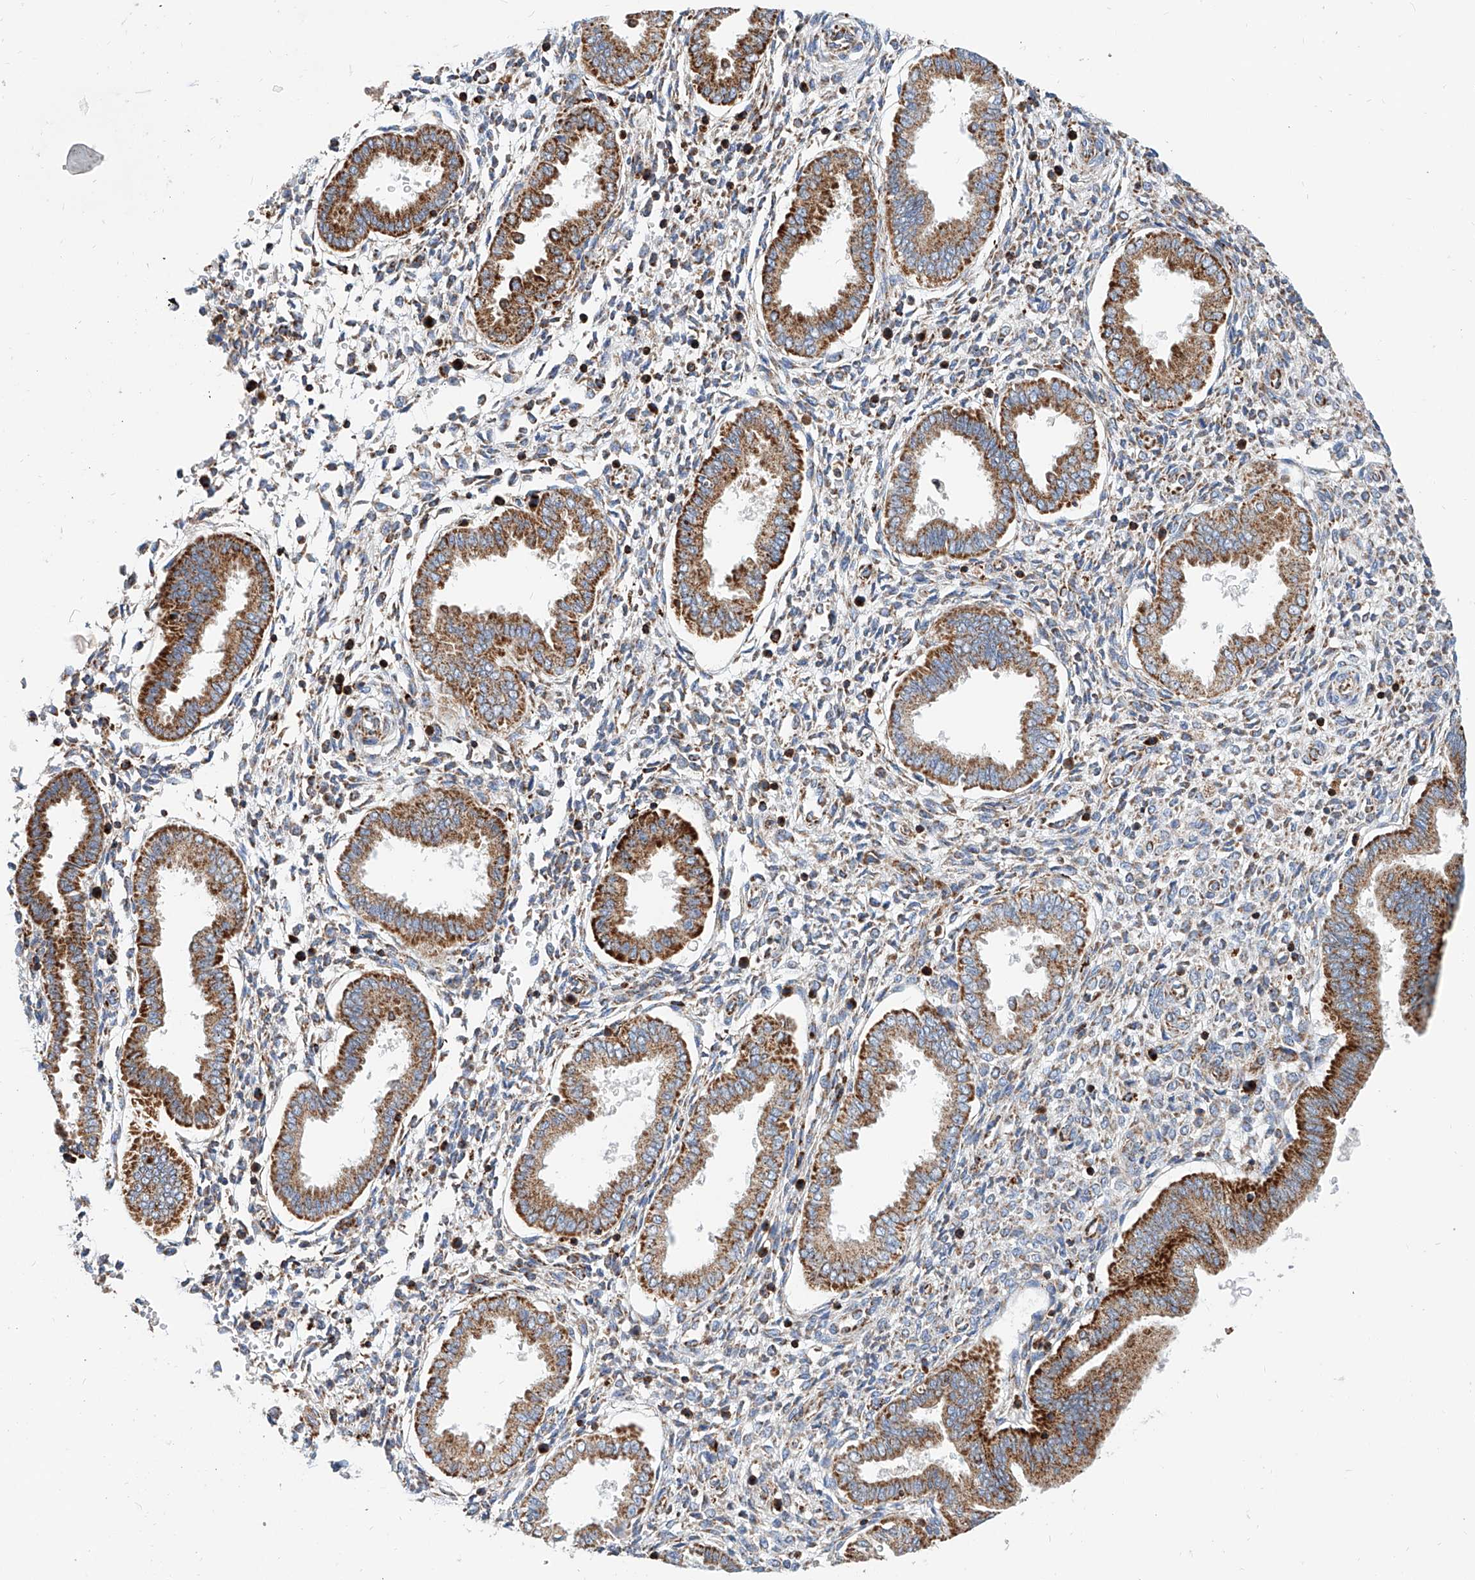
{"staining": {"intensity": "weak", "quantity": "25%-75%", "location": "cytoplasmic/membranous"}, "tissue": "endometrium", "cell_type": "Cells in endometrial stroma", "image_type": "normal", "snomed": [{"axis": "morphology", "description": "Normal tissue, NOS"}, {"axis": "topography", "description": "Endometrium"}], "caption": "This is a micrograph of immunohistochemistry staining of unremarkable endometrium, which shows weak expression in the cytoplasmic/membranous of cells in endometrial stroma.", "gene": "CPNE5", "patient": {"sex": "female", "age": 24}}